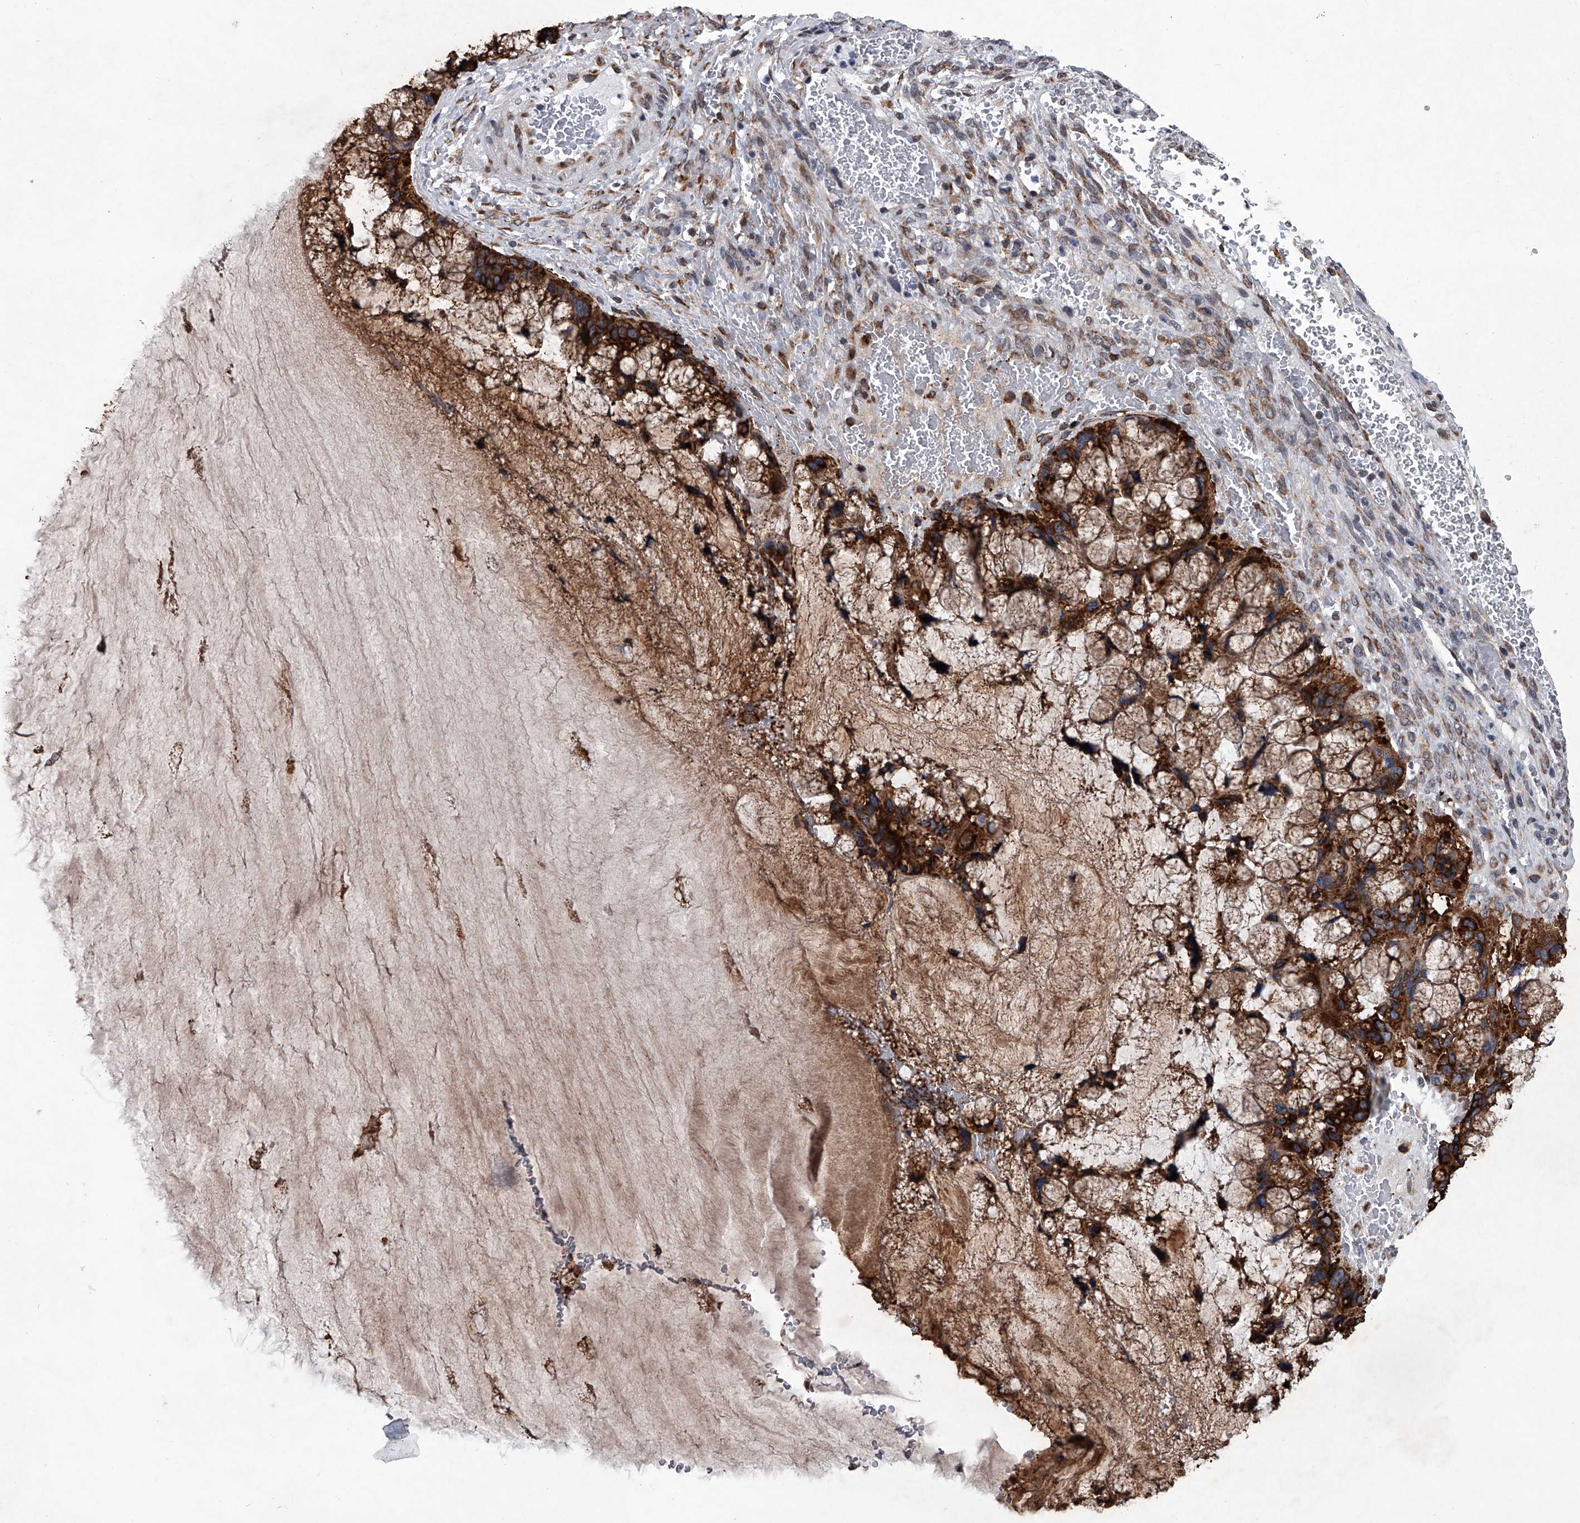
{"staining": {"intensity": "strong", "quantity": ">75%", "location": "cytoplasmic/membranous"}, "tissue": "ovarian cancer", "cell_type": "Tumor cells", "image_type": "cancer", "snomed": [{"axis": "morphology", "description": "Cystadenocarcinoma, mucinous, NOS"}, {"axis": "topography", "description": "Ovary"}], "caption": "Immunohistochemical staining of ovarian cancer exhibits high levels of strong cytoplasmic/membranous expression in about >75% of tumor cells.", "gene": "PPP2R5D", "patient": {"sex": "female", "age": 37}}